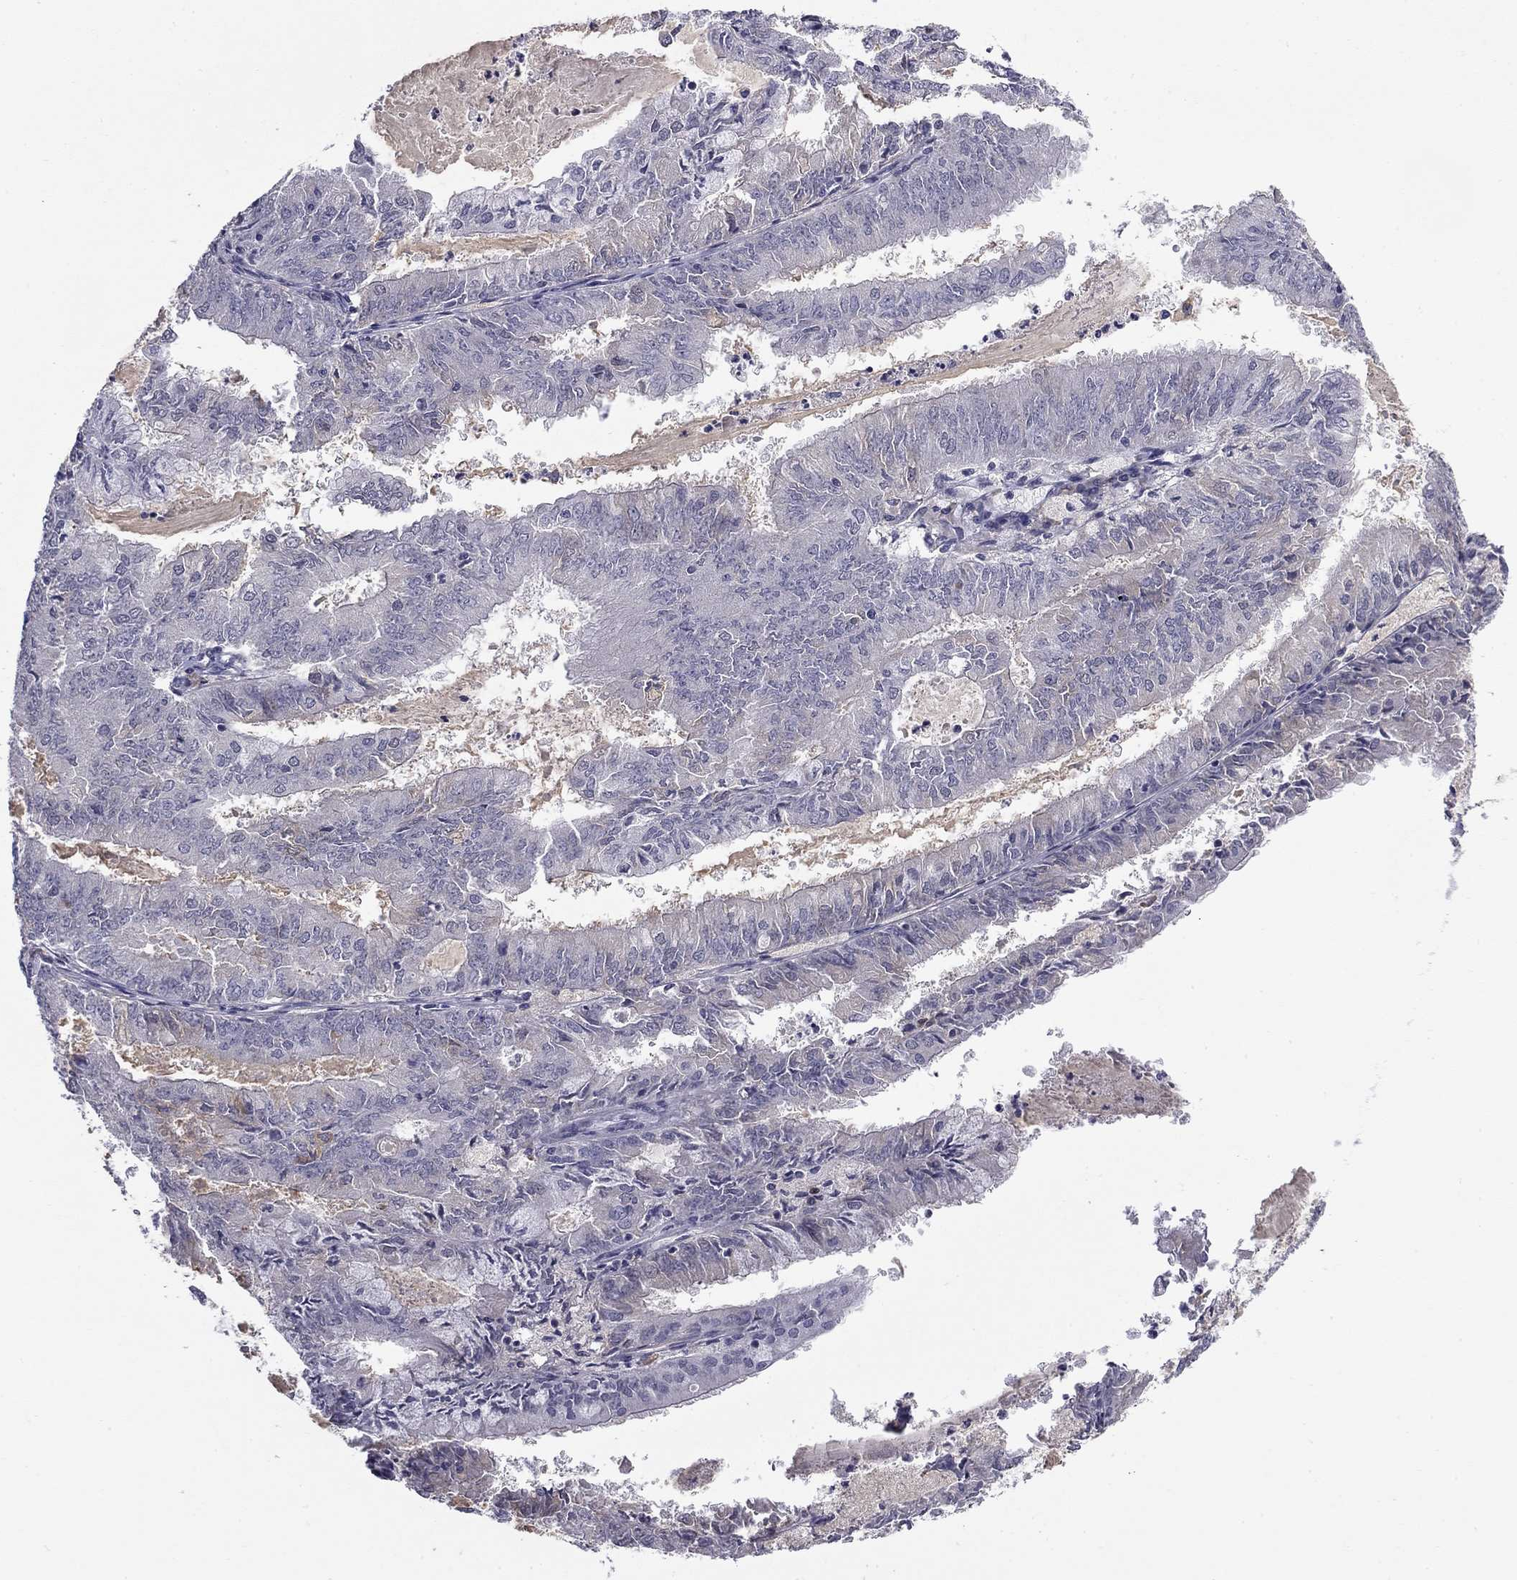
{"staining": {"intensity": "negative", "quantity": "none", "location": "none"}, "tissue": "endometrial cancer", "cell_type": "Tumor cells", "image_type": "cancer", "snomed": [{"axis": "morphology", "description": "Adenocarcinoma, NOS"}, {"axis": "topography", "description": "Endometrium"}], "caption": "Endometrial cancer stained for a protein using IHC reveals no expression tumor cells.", "gene": "PRRT2", "patient": {"sex": "female", "age": 57}}